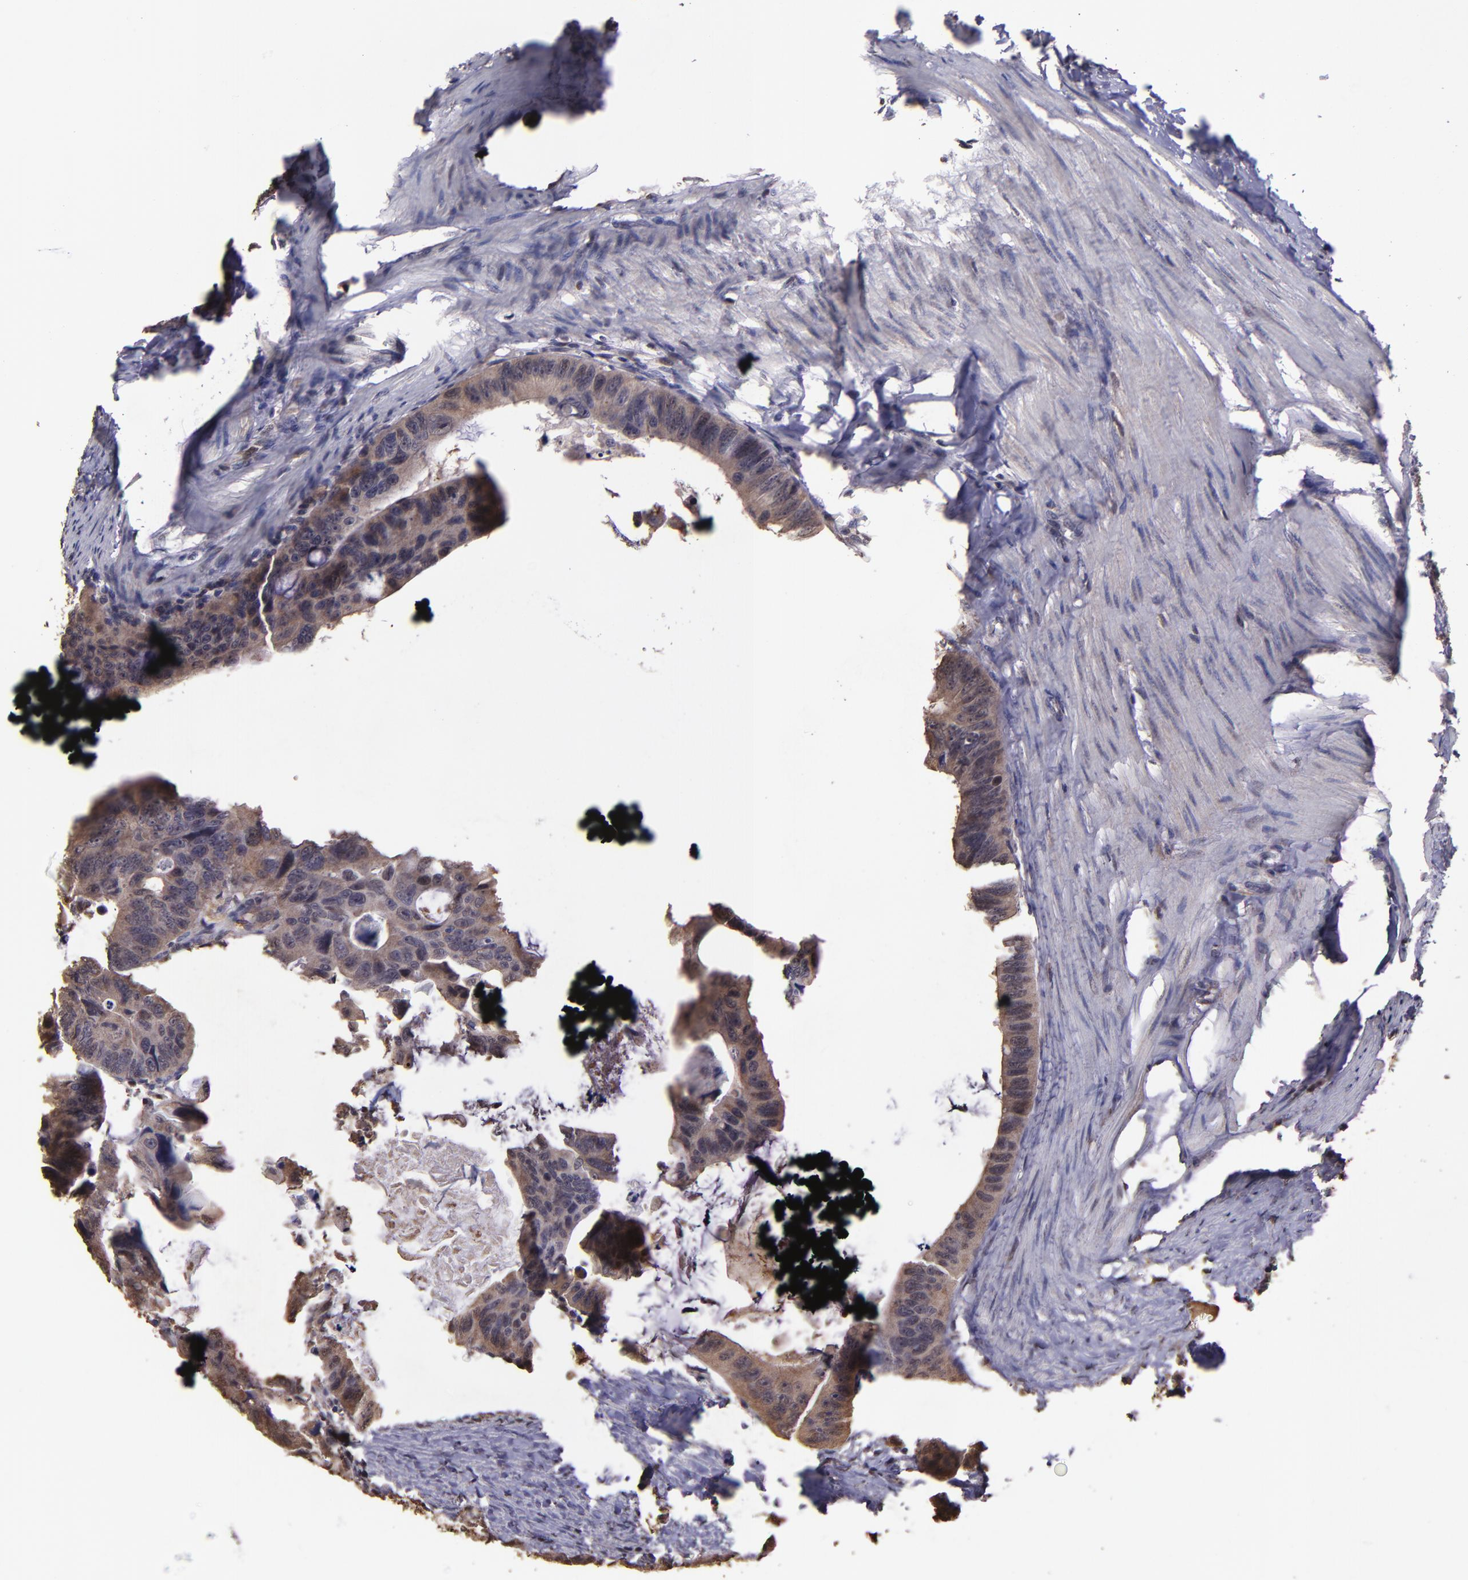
{"staining": {"intensity": "moderate", "quantity": ">75%", "location": "cytoplasmic/membranous"}, "tissue": "colorectal cancer", "cell_type": "Tumor cells", "image_type": "cancer", "snomed": [{"axis": "morphology", "description": "Adenocarcinoma, NOS"}, {"axis": "topography", "description": "Colon"}], "caption": "This histopathology image displays immunohistochemistry (IHC) staining of colorectal adenocarcinoma, with medium moderate cytoplasmic/membranous positivity in about >75% of tumor cells.", "gene": "SERPINF2", "patient": {"sex": "female", "age": 55}}